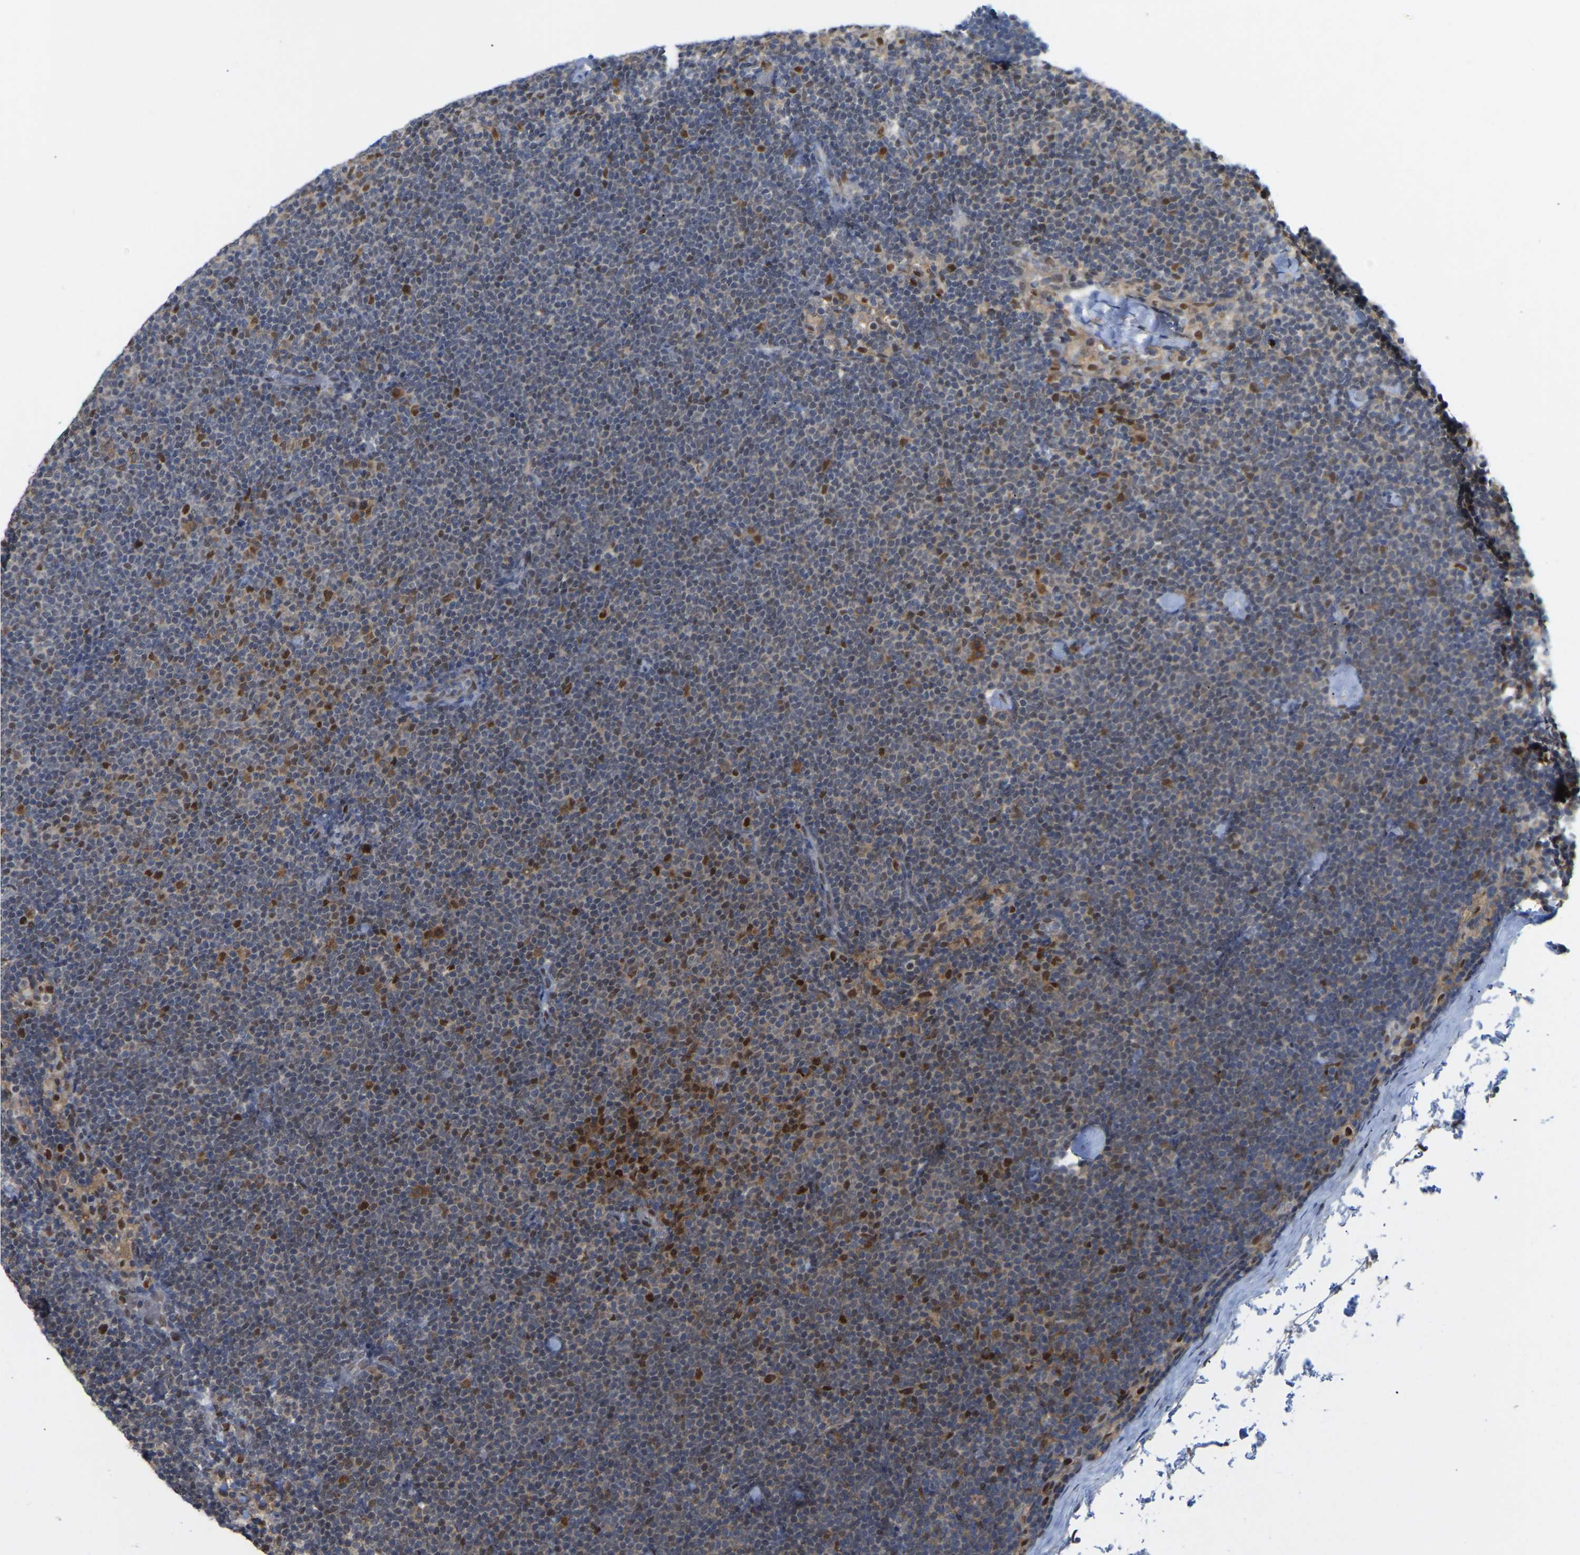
{"staining": {"intensity": "moderate", "quantity": "<25%", "location": "cytoplasmic/membranous,nuclear"}, "tissue": "lymphoma", "cell_type": "Tumor cells", "image_type": "cancer", "snomed": [{"axis": "morphology", "description": "Malignant lymphoma, non-Hodgkin's type, Low grade"}, {"axis": "topography", "description": "Lymph node"}], "caption": "Brown immunohistochemical staining in human lymphoma reveals moderate cytoplasmic/membranous and nuclear expression in approximately <25% of tumor cells.", "gene": "KLRG2", "patient": {"sex": "female", "age": 53}}